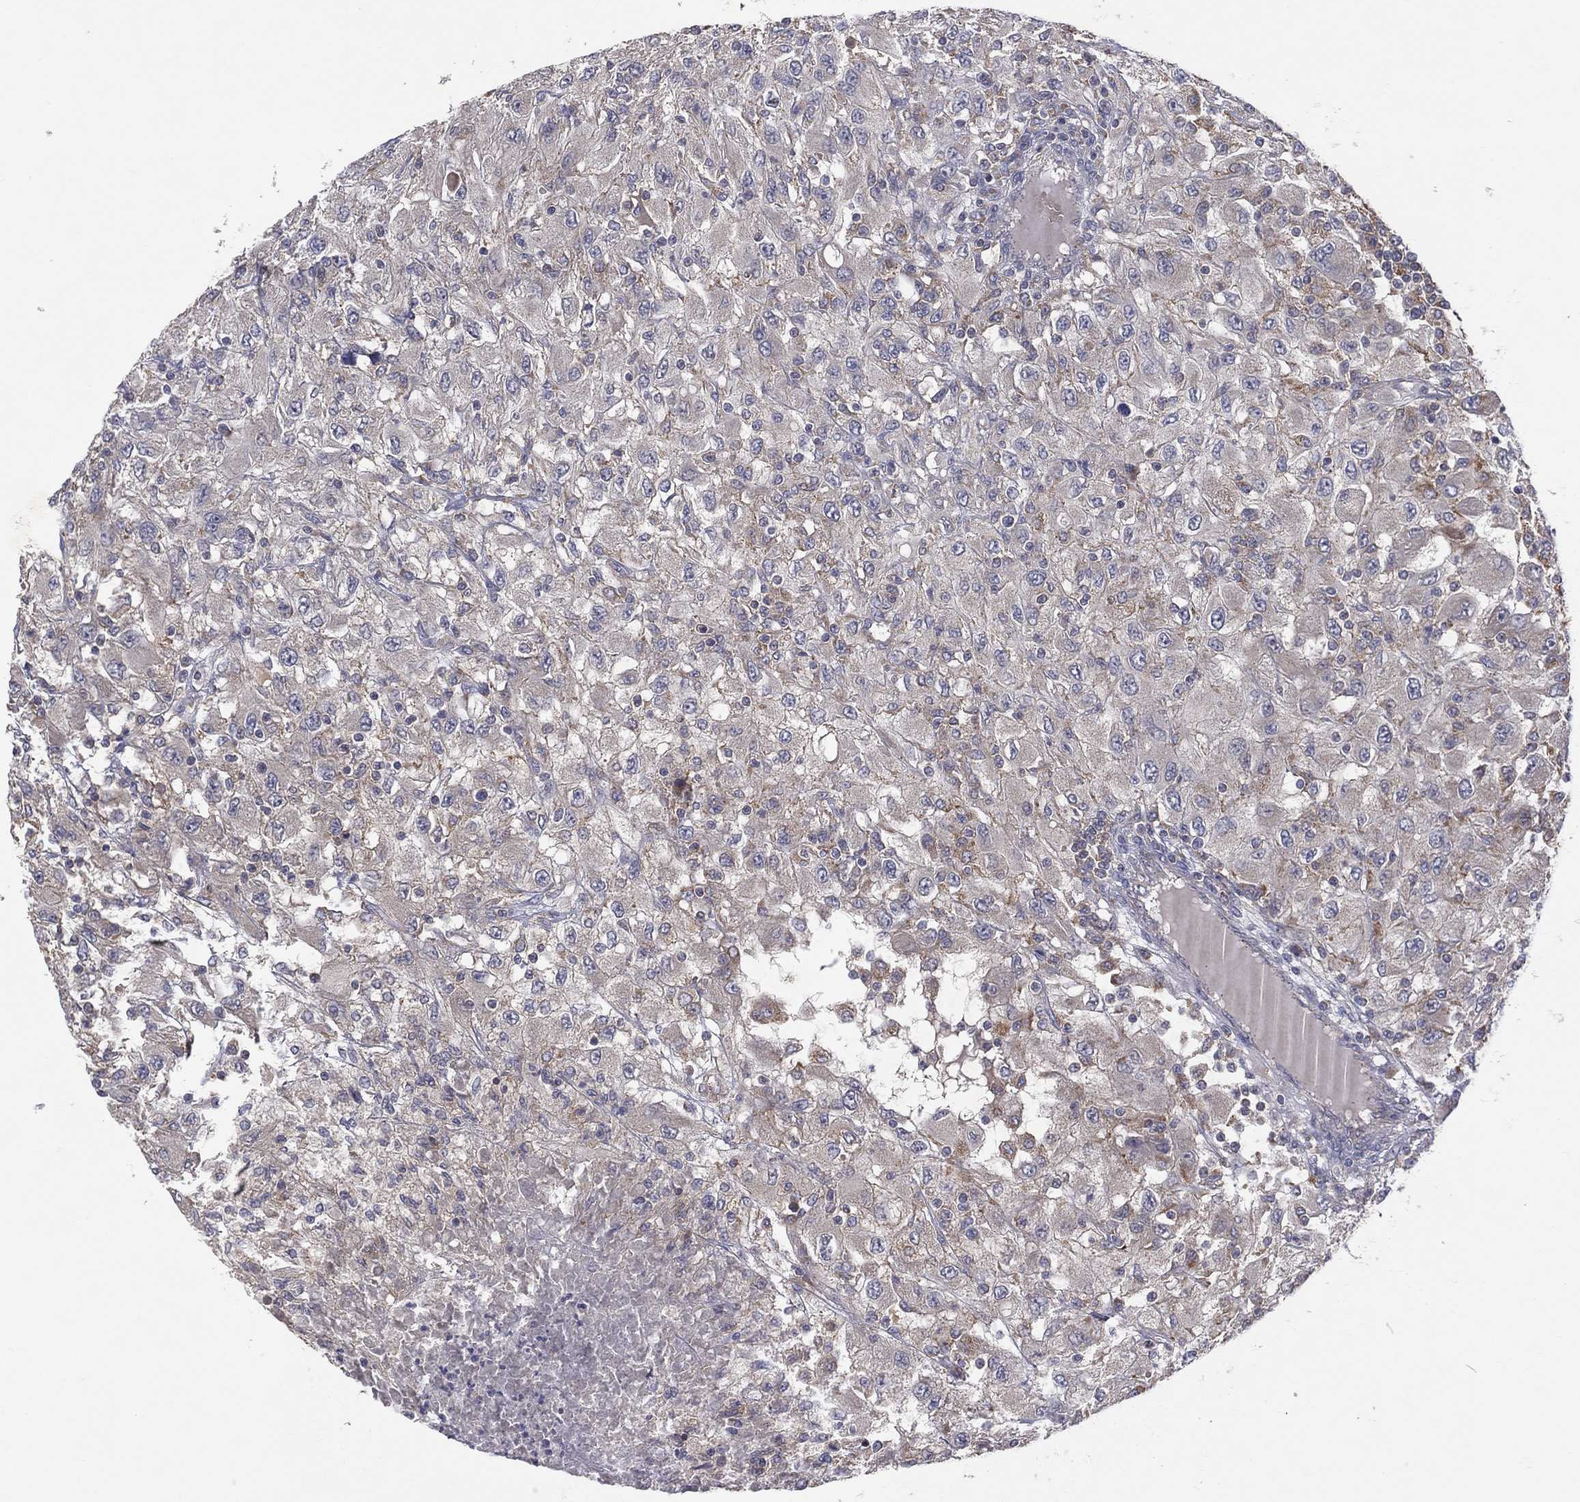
{"staining": {"intensity": "negative", "quantity": "none", "location": "none"}, "tissue": "renal cancer", "cell_type": "Tumor cells", "image_type": "cancer", "snomed": [{"axis": "morphology", "description": "Adenocarcinoma, NOS"}, {"axis": "topography", "description": "Kidney"}], "caption": "Micrograph shows no significant protein positivity in tumor cells of renal cancer. (DAB immunohistochemistry (IHC), high magnification).", "gene": "STARD3", "patient": {"sex": "female", "age": 67}}